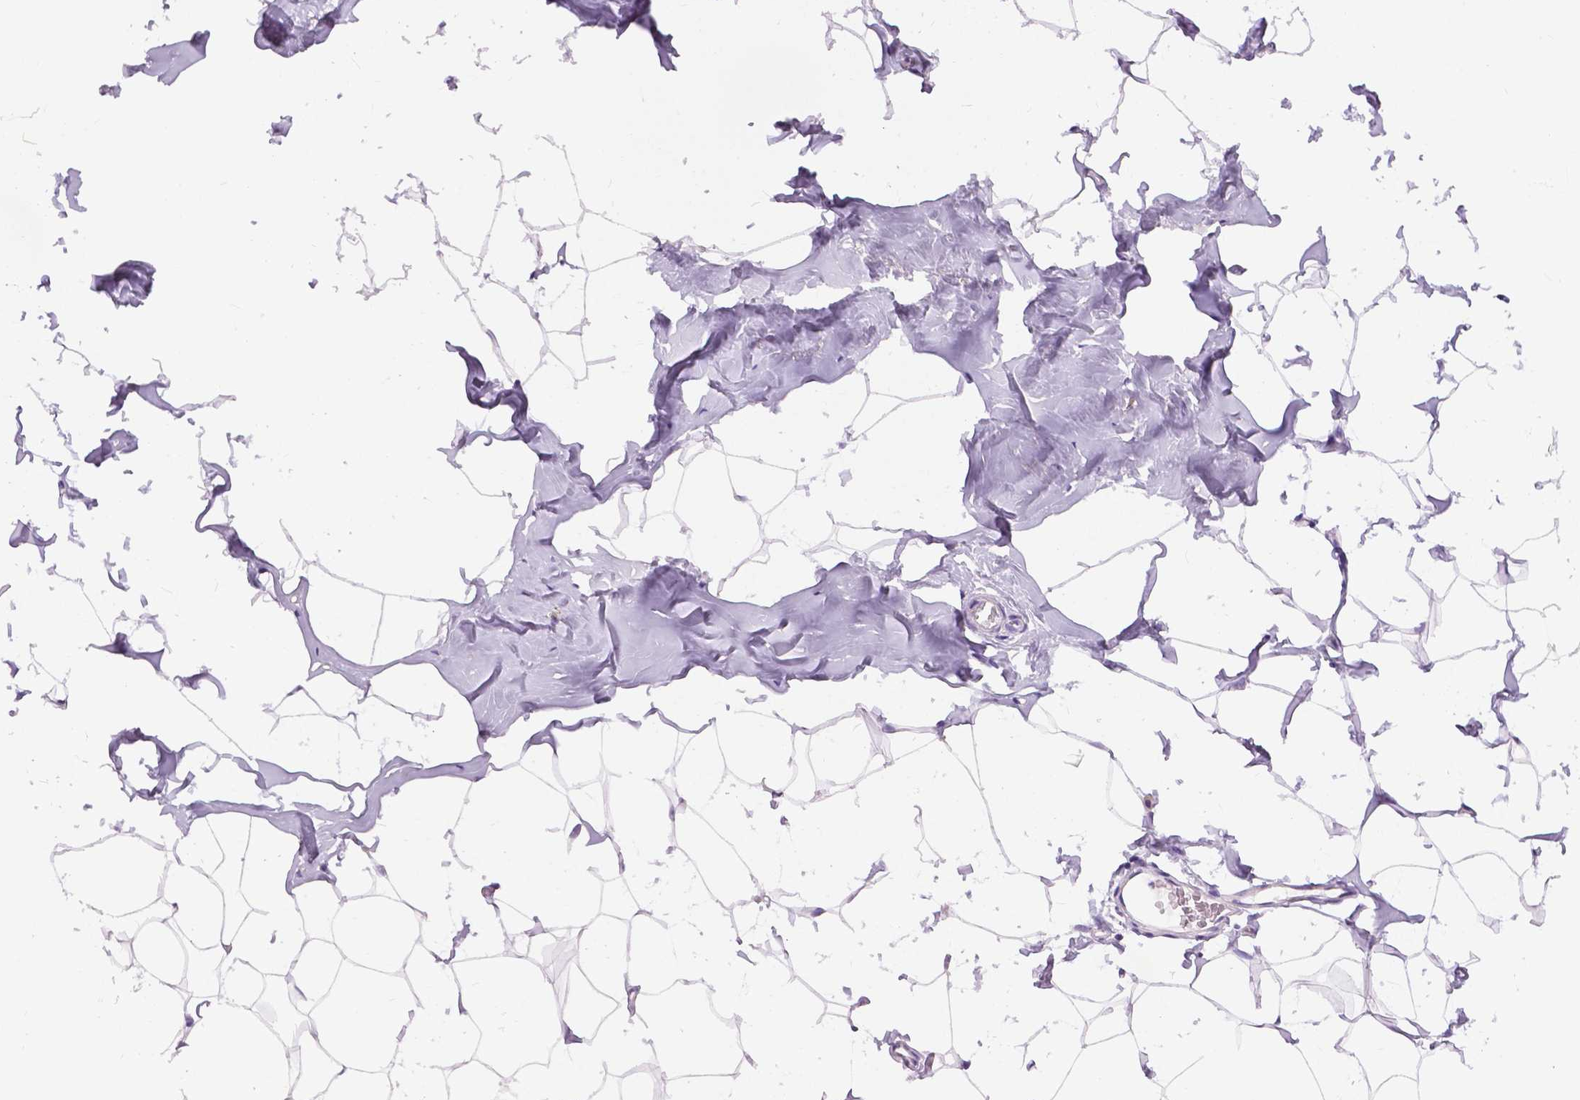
{"staining": {"intensity": "negative", "quantity": "none", "location": "none"}, "tissue": "breast", "cell_type": "Adipocytes", "image_type": "normal", "snomed": [{"axis": "morphology", "description": "Normal tissue, NOS"}, {"axis": "topography", "description": "Breast"}], "caption": "Immunohistochemical staining of benign human breast shows no significant expression in adipocytes.", "gene": "TP53TG5", "patient": {"sex": "female", "age": 32}}